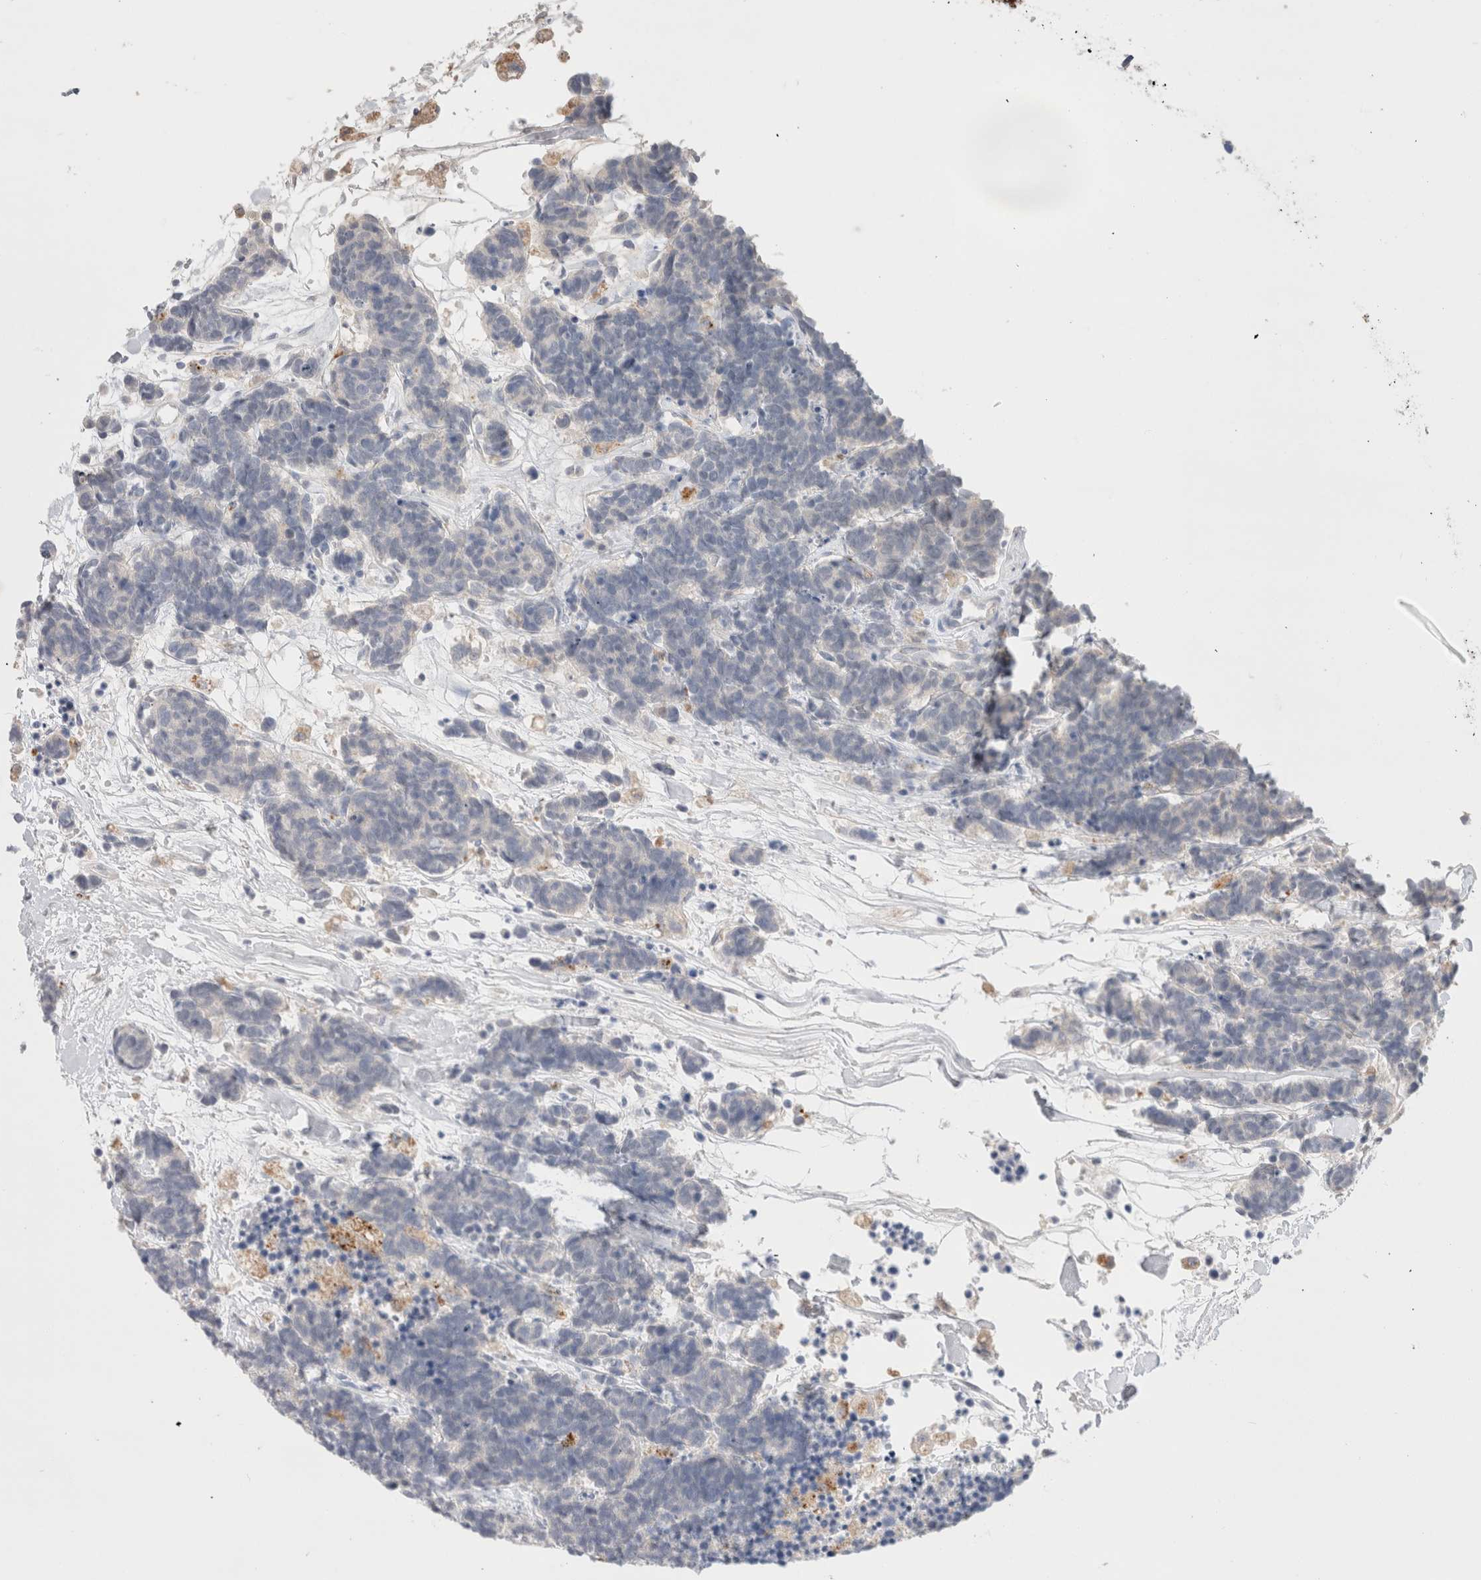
{"staining": {"intensity": "negative", "quantity": "none", "location": "none"}, "tissue": "carcinoid", "cell_type": "Tumor cells", "image_type": "cancer", "snomed": [{"axis": "morphology", "description": "Carcinoma, NOS"}, {"axis": "morphology", "description": "Carcinoid, malignant, NOS"}, {"axis": "topography", "description": "Urinary bladder"}], "caption": "The histopathology image displays no significant staining in tumor cells of carcinoid. (Immunohistochemistry, brightfield microscopy, high magnification).", "gene": "HPGDS", "patient": {"sex": "male", "age": 57}}